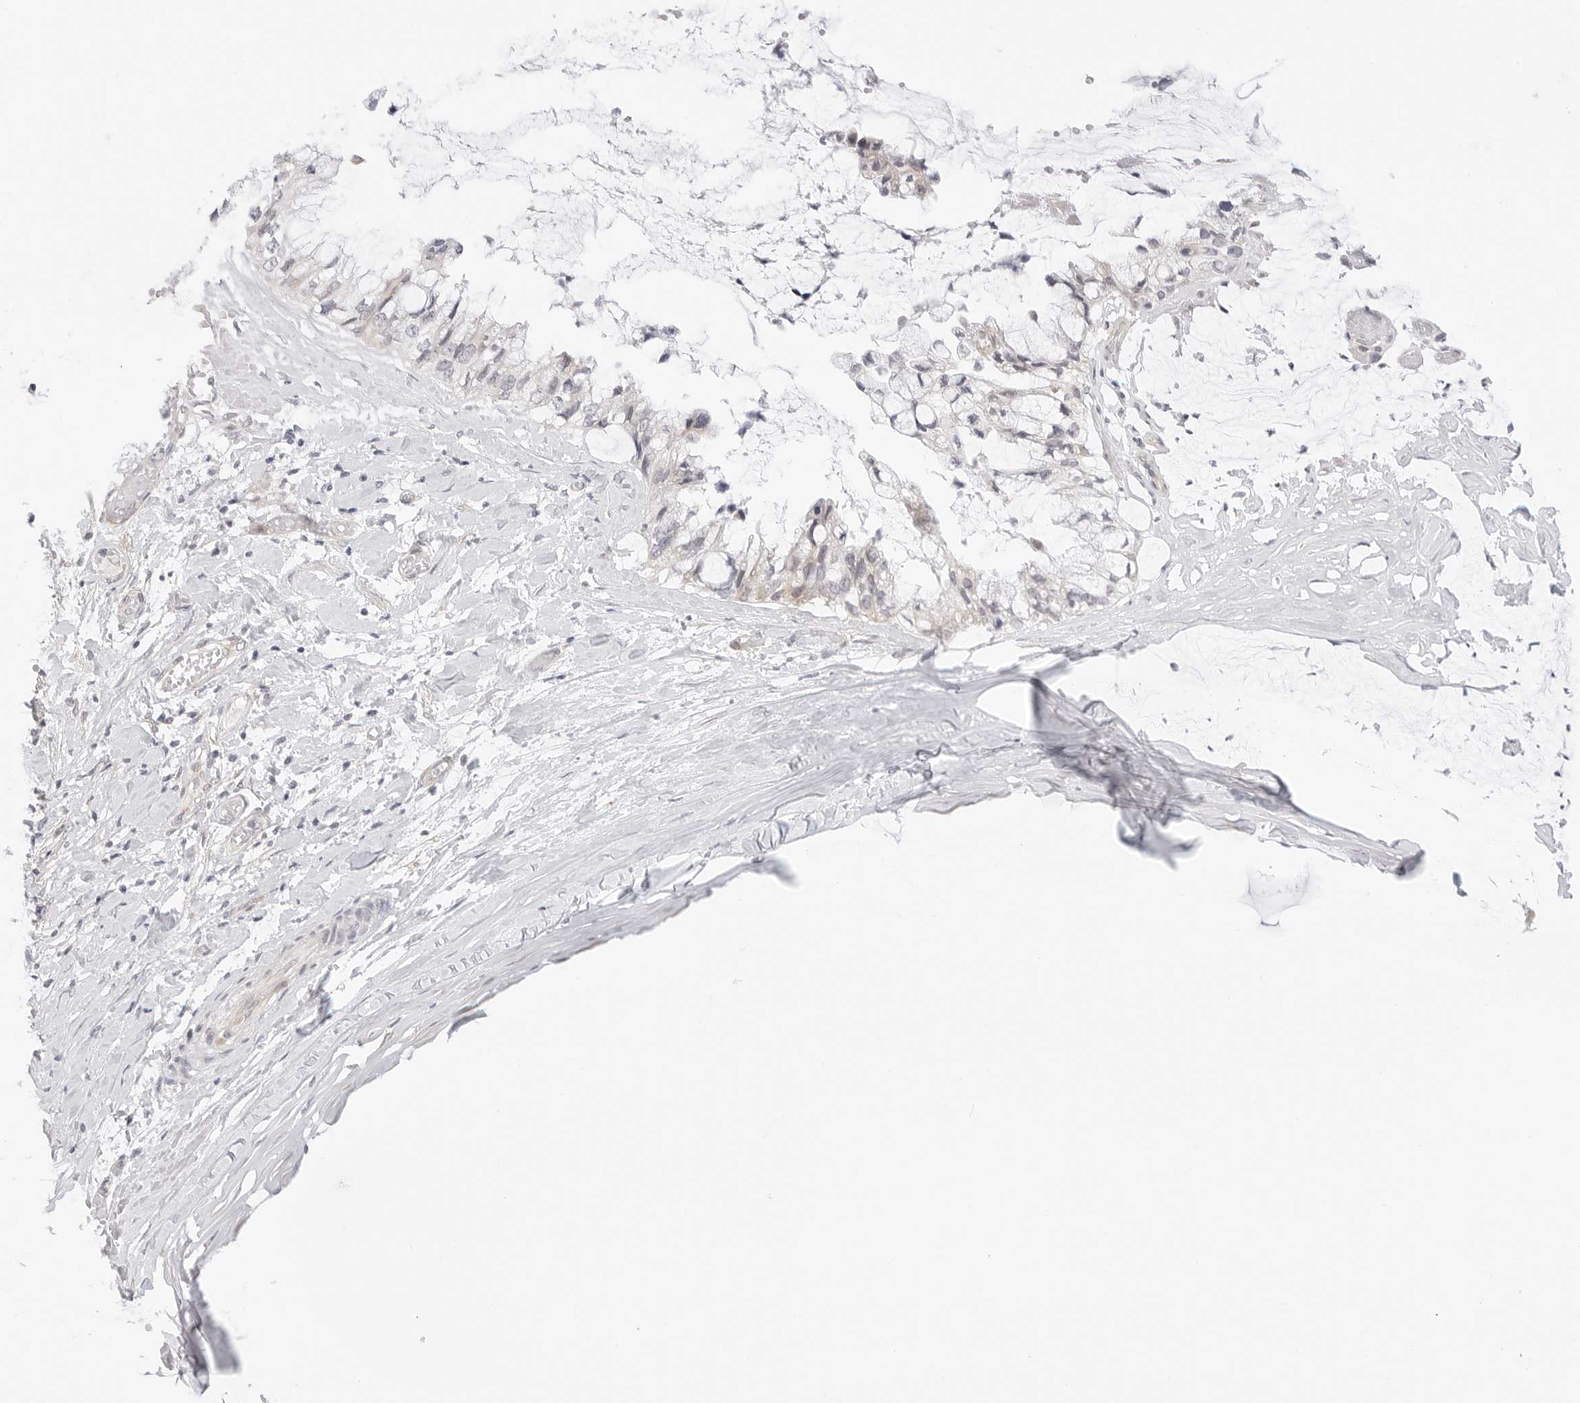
{"staining": {"intensity": "negative", "quantity": "none", "location": "none"}, "tissue": "ovarian cancer", "cell_type": "Tumor cells", "image_type": "cancer", "snomed": [{"axis": "morphology", "description": "Cystadenocarcinoma, mucinous, NOS"}, {"axis": "topography", "description": "Ovary"}], "caption": "High magnification brightfield microscopy of ovarian mucinous cystadenocarcinoma stained with DAB (3,3'-diaminobenzidine) (brown) and counterstained with hematoxylin (blue): tumor cells show no significant expression. (DAB immunohistochemistry visualized using brightfield microscopy, high magnification).", "gene": "TCP1", "patient": {"sex": "female", "age": 39}}